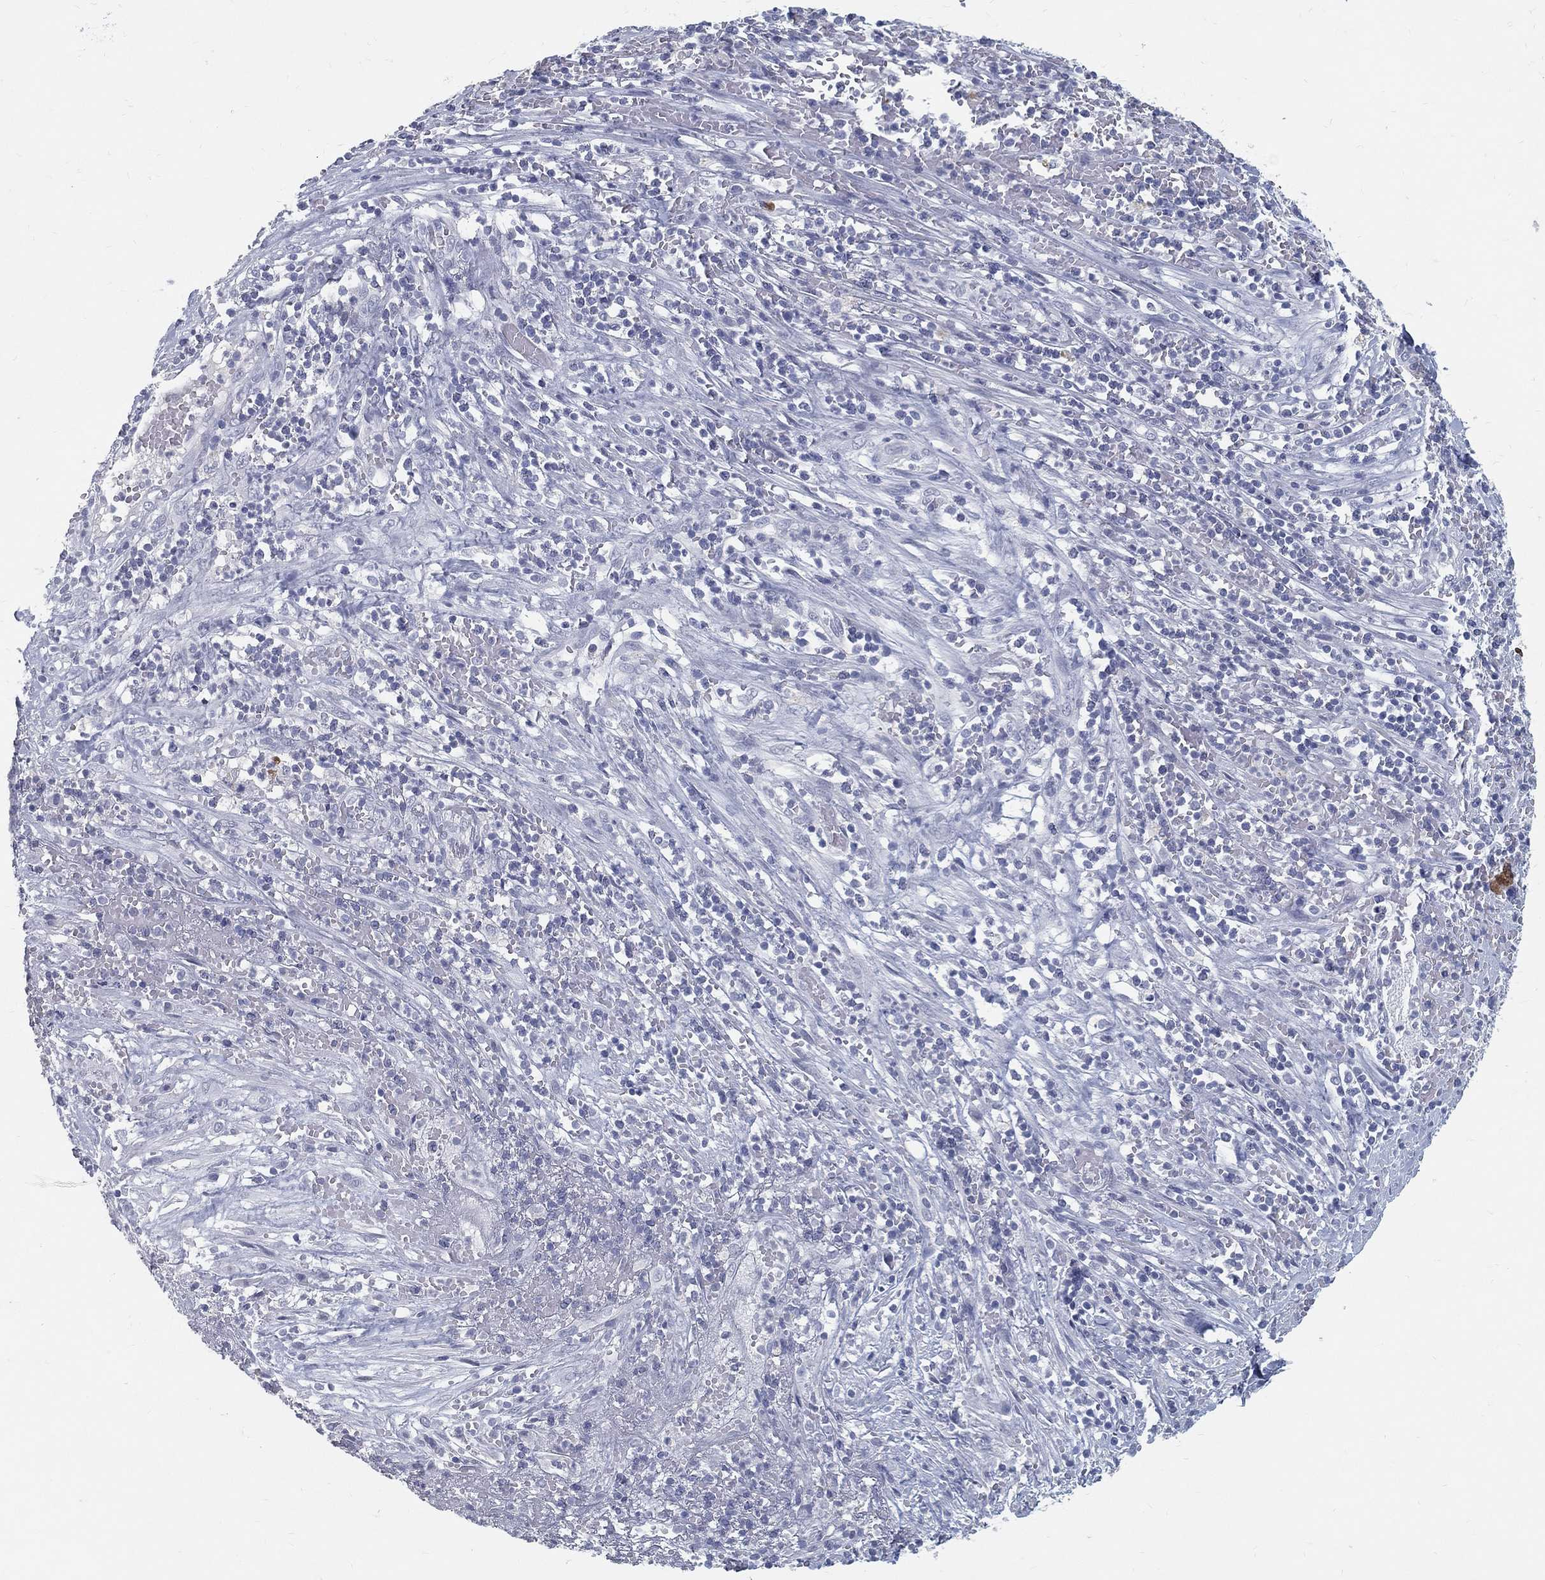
{"staining": {"intensity": "negative", "quantity": "none", "location": "none"}, "tissue": "cervical cancer", "cell_type": "Tumor cells", "image_type": "cancer", "snomed": [{"axis": "morphology", "description": "Squamous cell carcinoma, NOS"}, {"axis": "topography", "description": "Cervix"}], "caption": "Image shows no protein staining in tumor cells of squamous cell carcinoma (cervical) tissue.", "gene": "ACE2", "patient": {"sex": "female", "age": 70}}